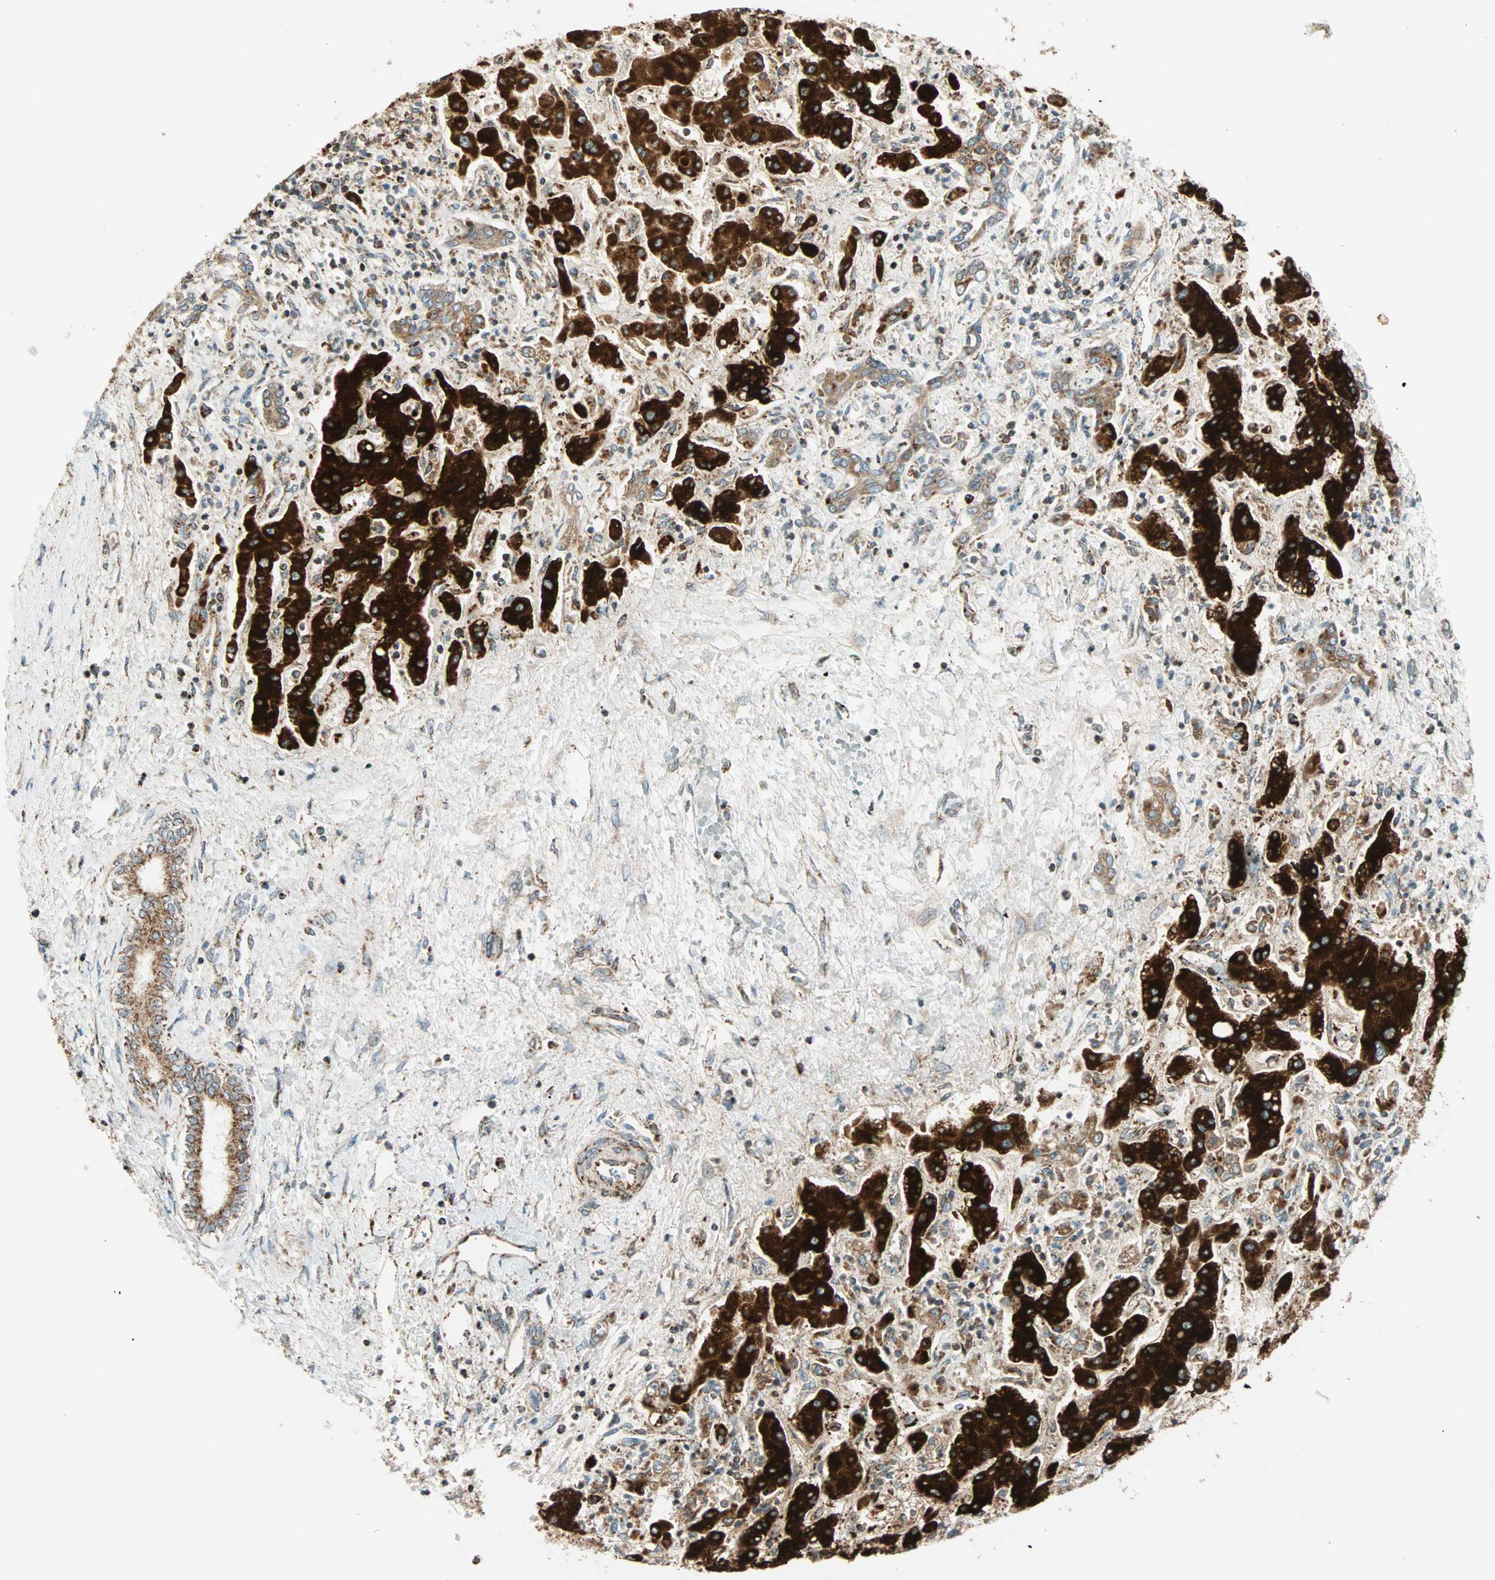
{"staining": {"intensity": "strong", "quantity": ">75%", "location": "cytoplasmic/membranous"}, "tissue": "liver cancer", "cell_type": "Tumor cells", "image_type": "cancer", "snomed": [{"axis": "morphology", "description": "Cholangiocarcinoma"}, {"axis": "topography", "description": "Liver"}], "caption": "Liver cancer (cholangiocarcinoma) stained with DAB (3,3'-diaminobenzidine) immunohistochemistry demonstrates high levels of strong cytoplasmic/membranous staining in approximately >75% of tumor cells. (DAB = brown stain, brightfield microscopy at high magnification).", "gene": "SPRY4", "patient": {"sex": "male", "age": 50}}